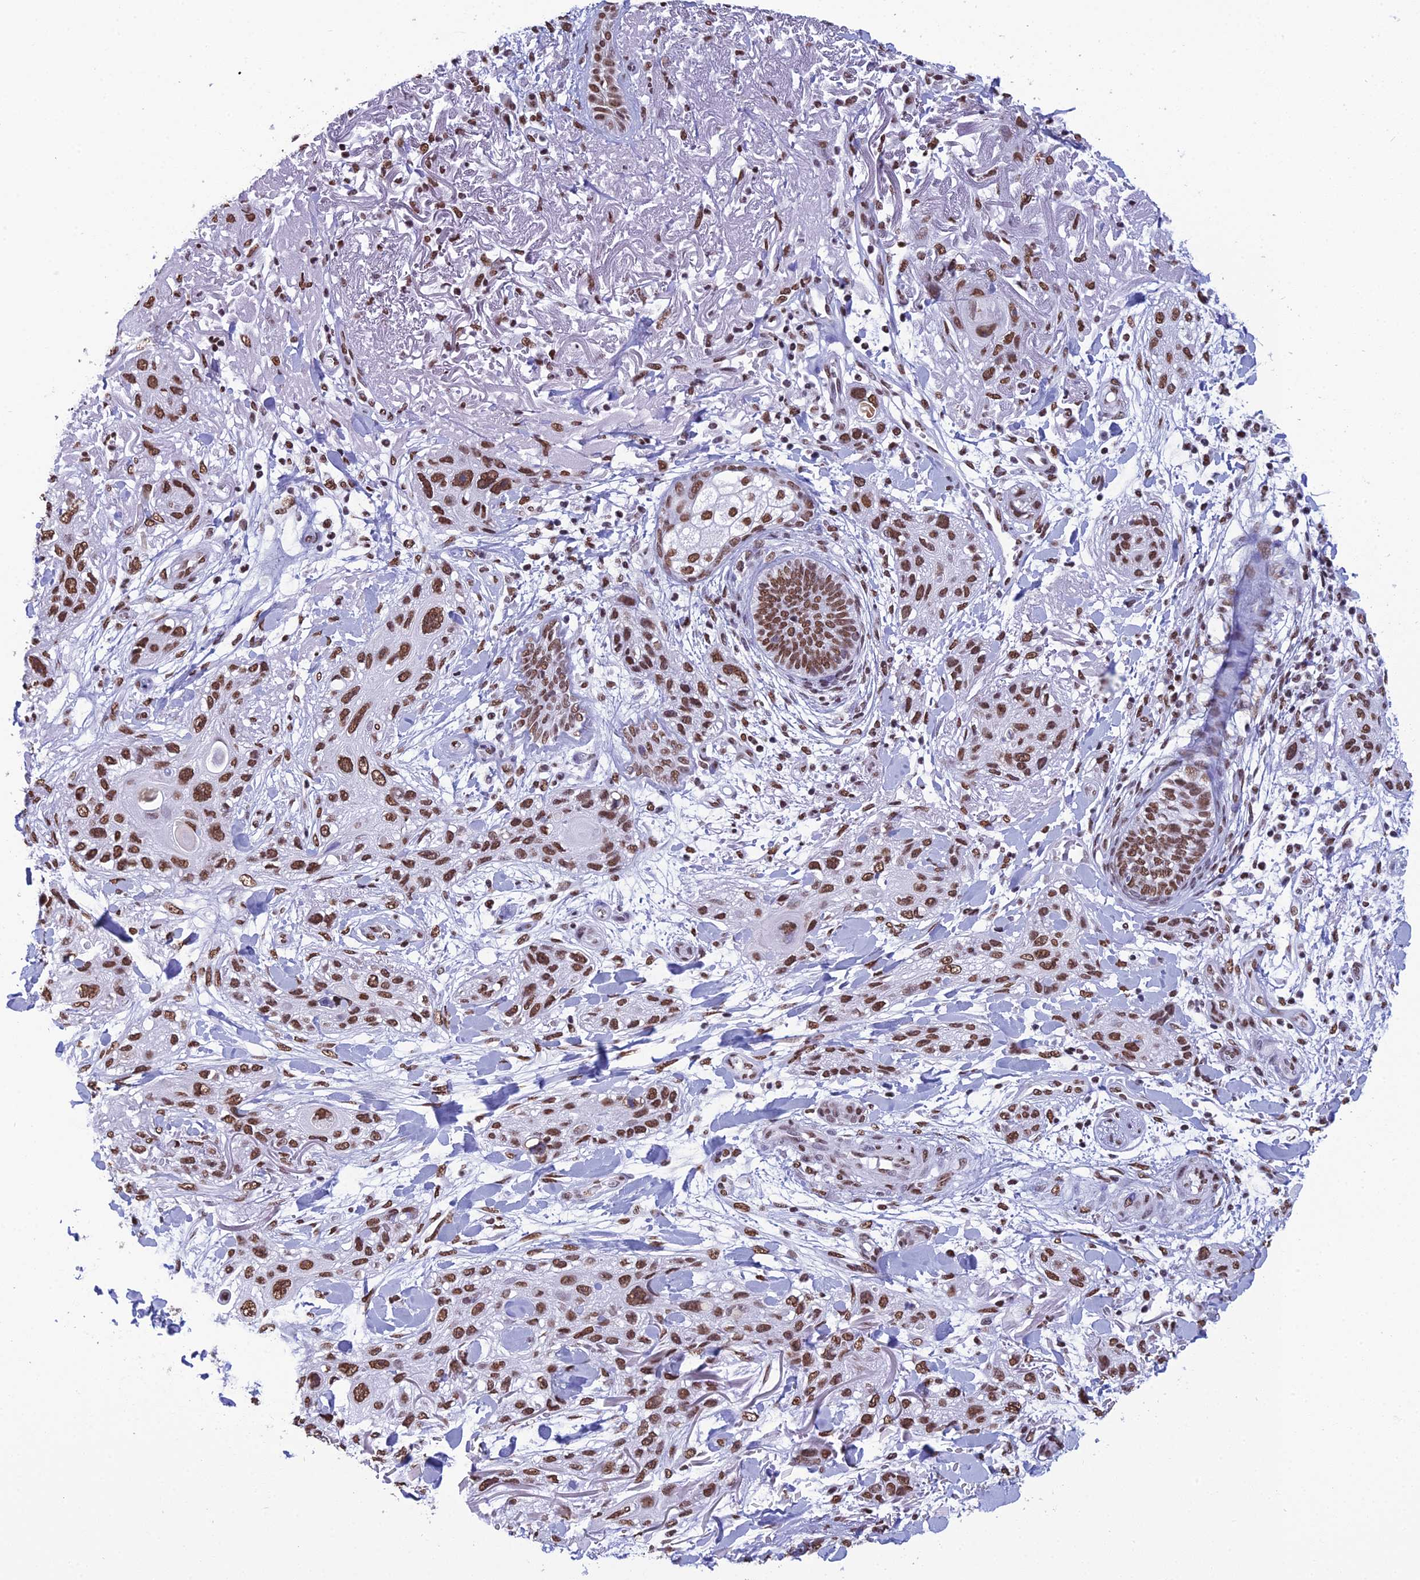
{"staining": {"intensity": "strong", "quantity": ">75%", "location": "nuclear"}, "tissue": "skin cancer", "cell_type": "Tumor cells", "image_type": "cancer", "snomed": [{"axis": "morphology", "description": "Normal tissue, NOS"}, {"axis": "morphology", "description": "Squamous cell carcinoma, NOS"}, {"axis": "topography", "description": "Skin"}], "caption": "This histopathology image reveals skin cancer stained with IHC to label a protein in brown. The nuclear of tumor cells show strong positivity for the protein. Nuclei are counter-stained blue.", "gene": "PRAMEF12", "patient": {"sex": "male", "age": 72}}